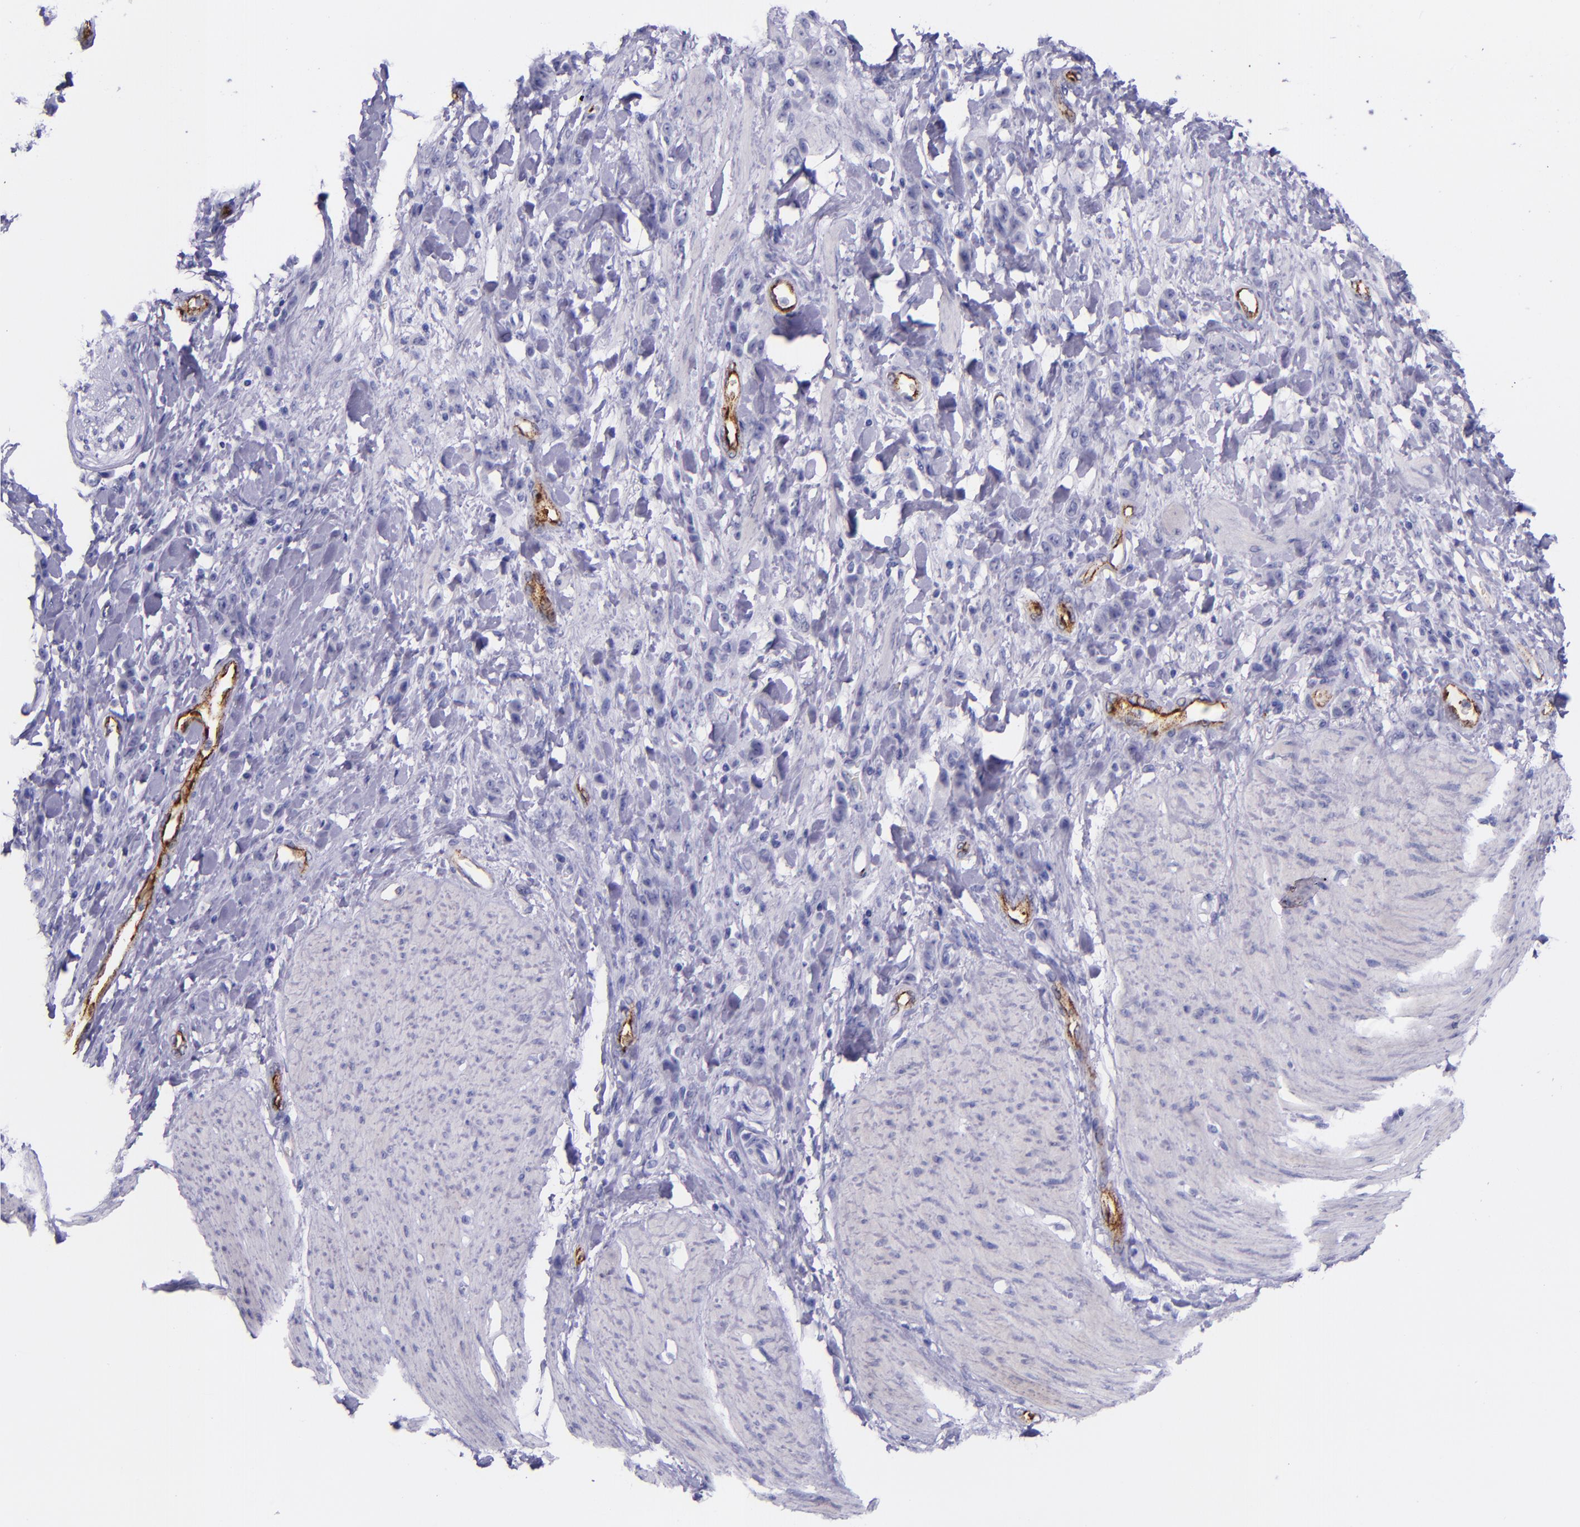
{"staining": {"intensity": "negative", "quantity": "none", "location": "none"}, "tissue": "stomach cancer", "cell_type": "Tumor cells", "image_type": "cancer", "snomed": [{"axis": "morphology", "description": "Normal tissue, NOS"}, {"axis": "morphology", "description": "Adenocarcinoma, NOS"}, {"axis": "topography", "description": "Stomach"}], "caption": "Stomach cancer (adenocarcinoma) stained for a protein using immunohistochemistry reveals no positivity tumor cells.", "gene": "SELE", "patient": {"sex": "male", "age": 82}}